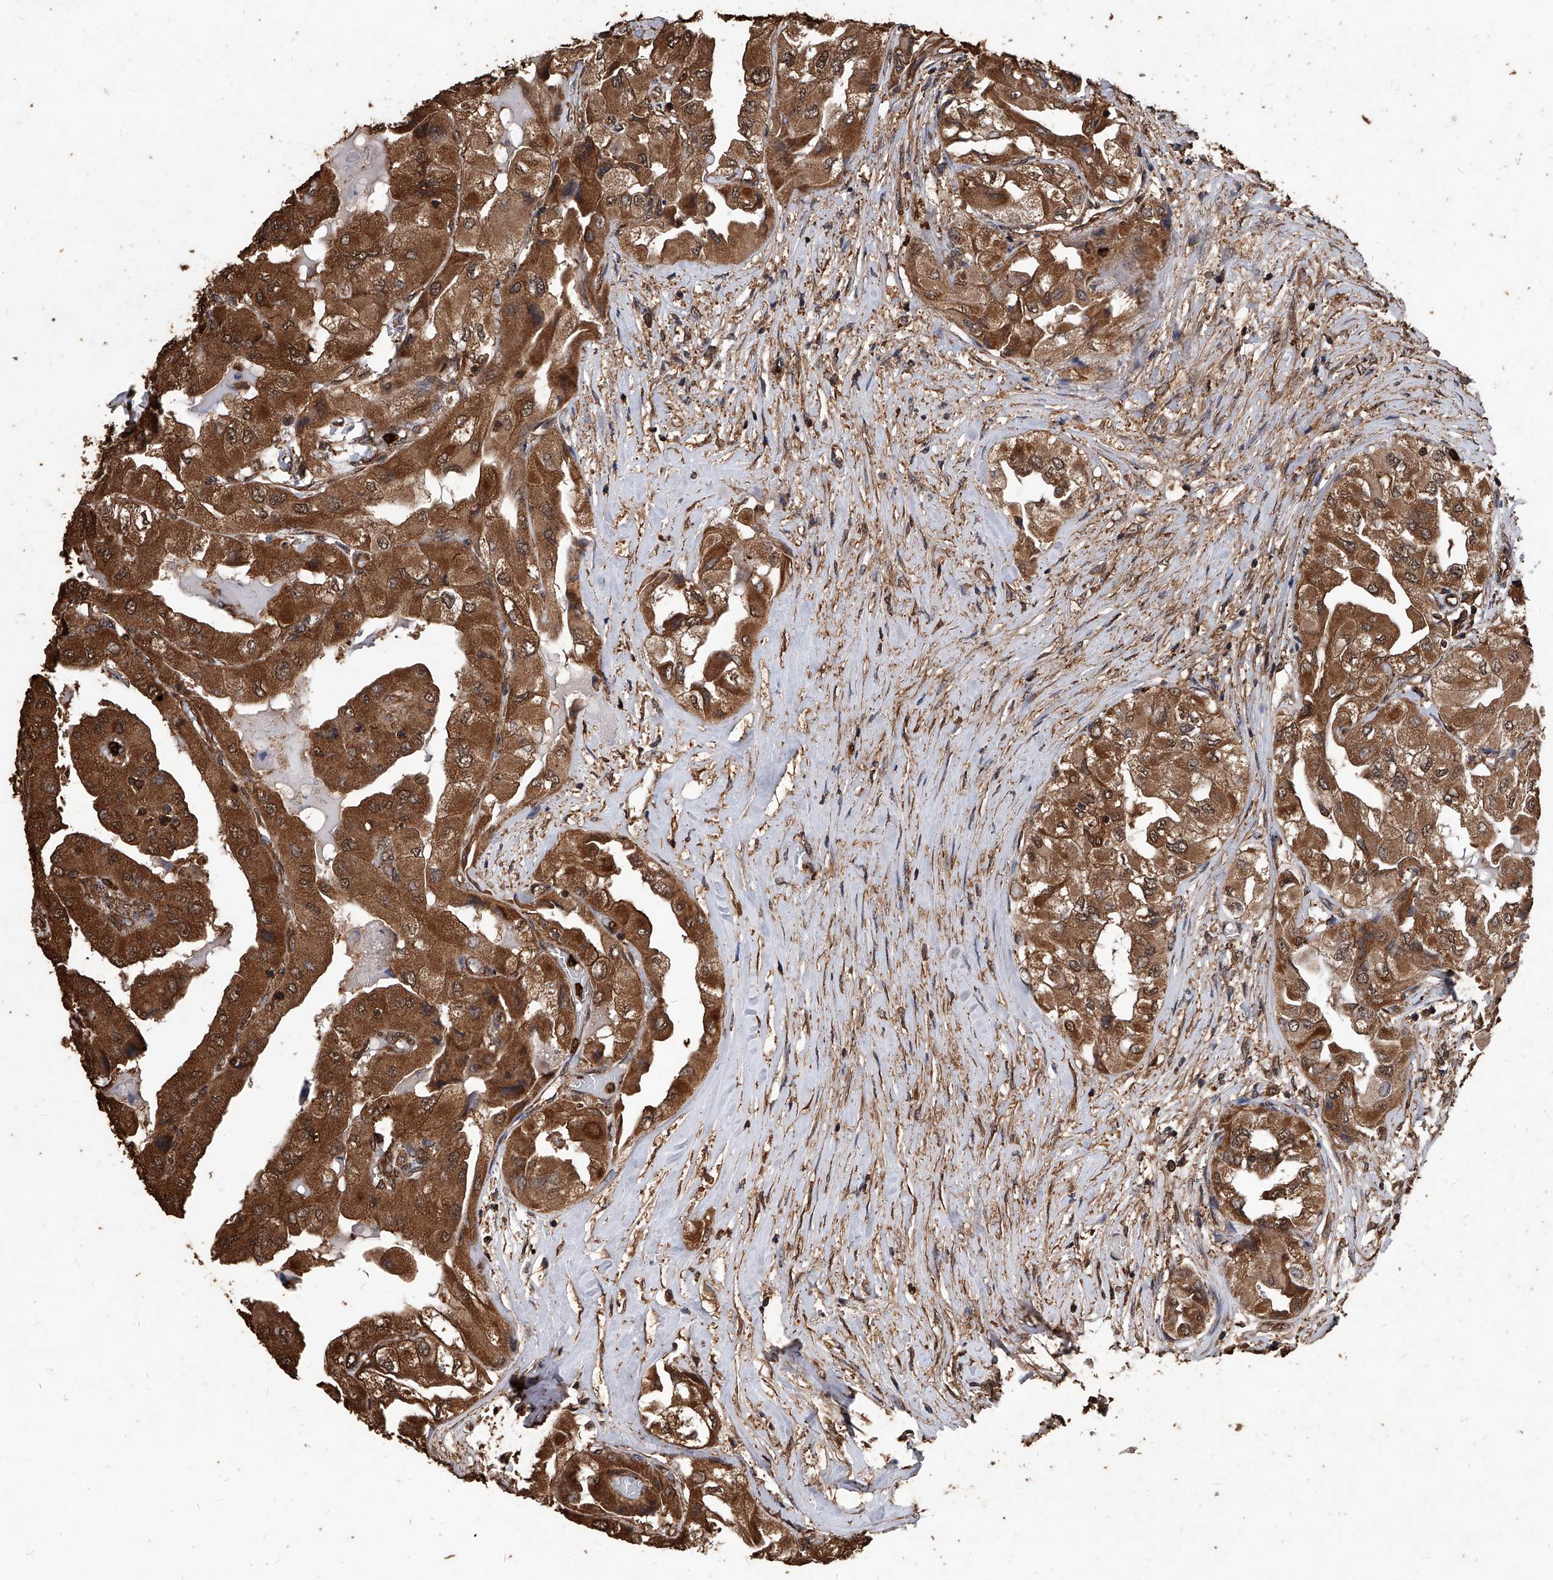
{"staining": {"intensity": "strong", "quantity": ">75%", "location": "cytoplasmic/membranous"}, "tissue": "thyroid cancer", "cell_type": "Tumor cells", "image_type": "cancer", "snomed": [{"axis": "morphology", "description": "Papillary adenocarcinoma, NOS"}, {"axis": "topography", "description": "Thyroid gland"}], "caption": "Protein expression by immunohistochemistry displays strong cytoplasmic/membranous staining in about >75% of tumor cells in thyroid cancer.", "gene": "UCP2", "patient": {"sex": "female", "age": 59}}